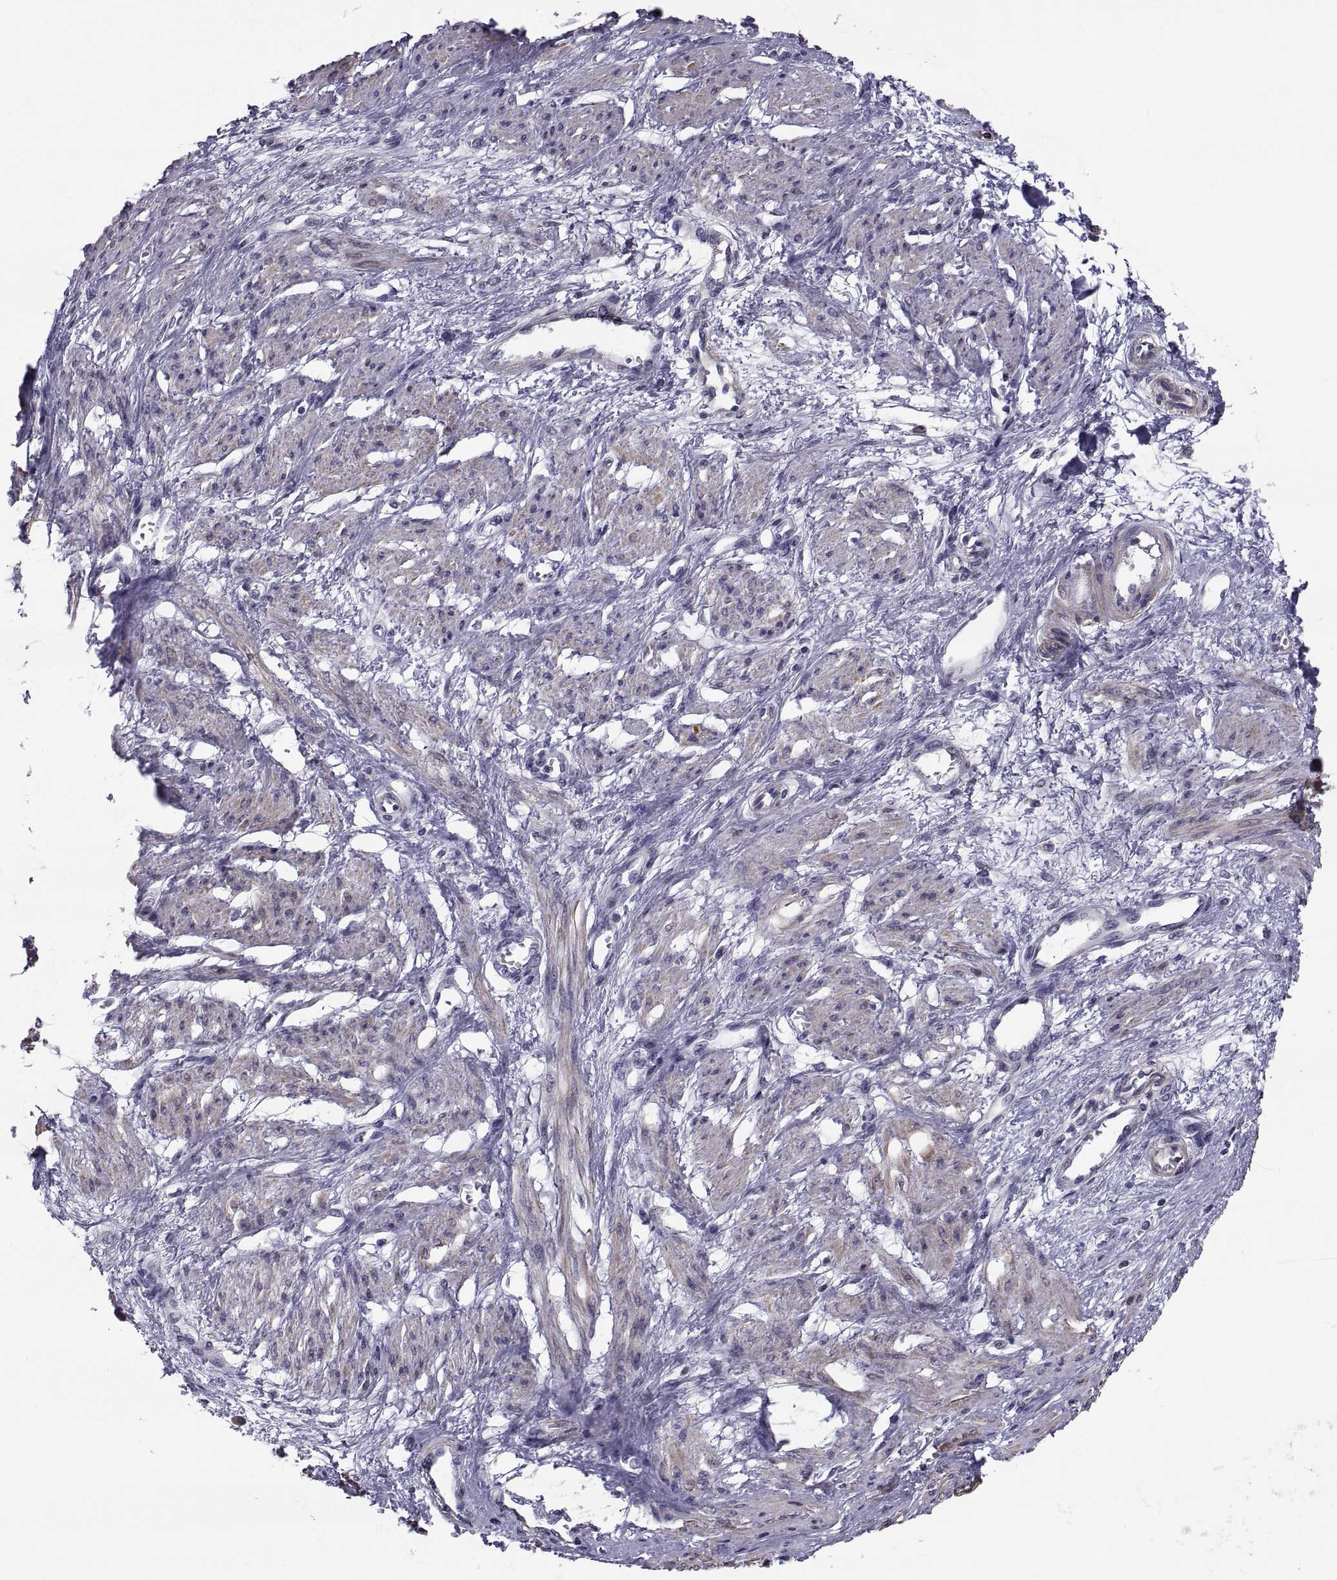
{"staining": {"intensity": "moderate", "quantity": "25%-75%", "location": "cytoplasmic/membranous"}, "tissue": "smooth muscle", "cell_type": "Smooth muscle cells", "image_type": "normal", "snomed": [{"axis": "morphology", "description": "Normal tissue, NOS"}, {"axis": "topography", "description": "Smooth muscle"}, {"axis": "topography", "description": "Uterus"}], "caption": "Smooth muscle stained with a brown dye demonstrates moderate cytoplasmic/membranous positive expression in approximately 25%-75% of smooth muscle cells.", "gene": "ANO1", "patient": {"sex": "female", "age": 39}}